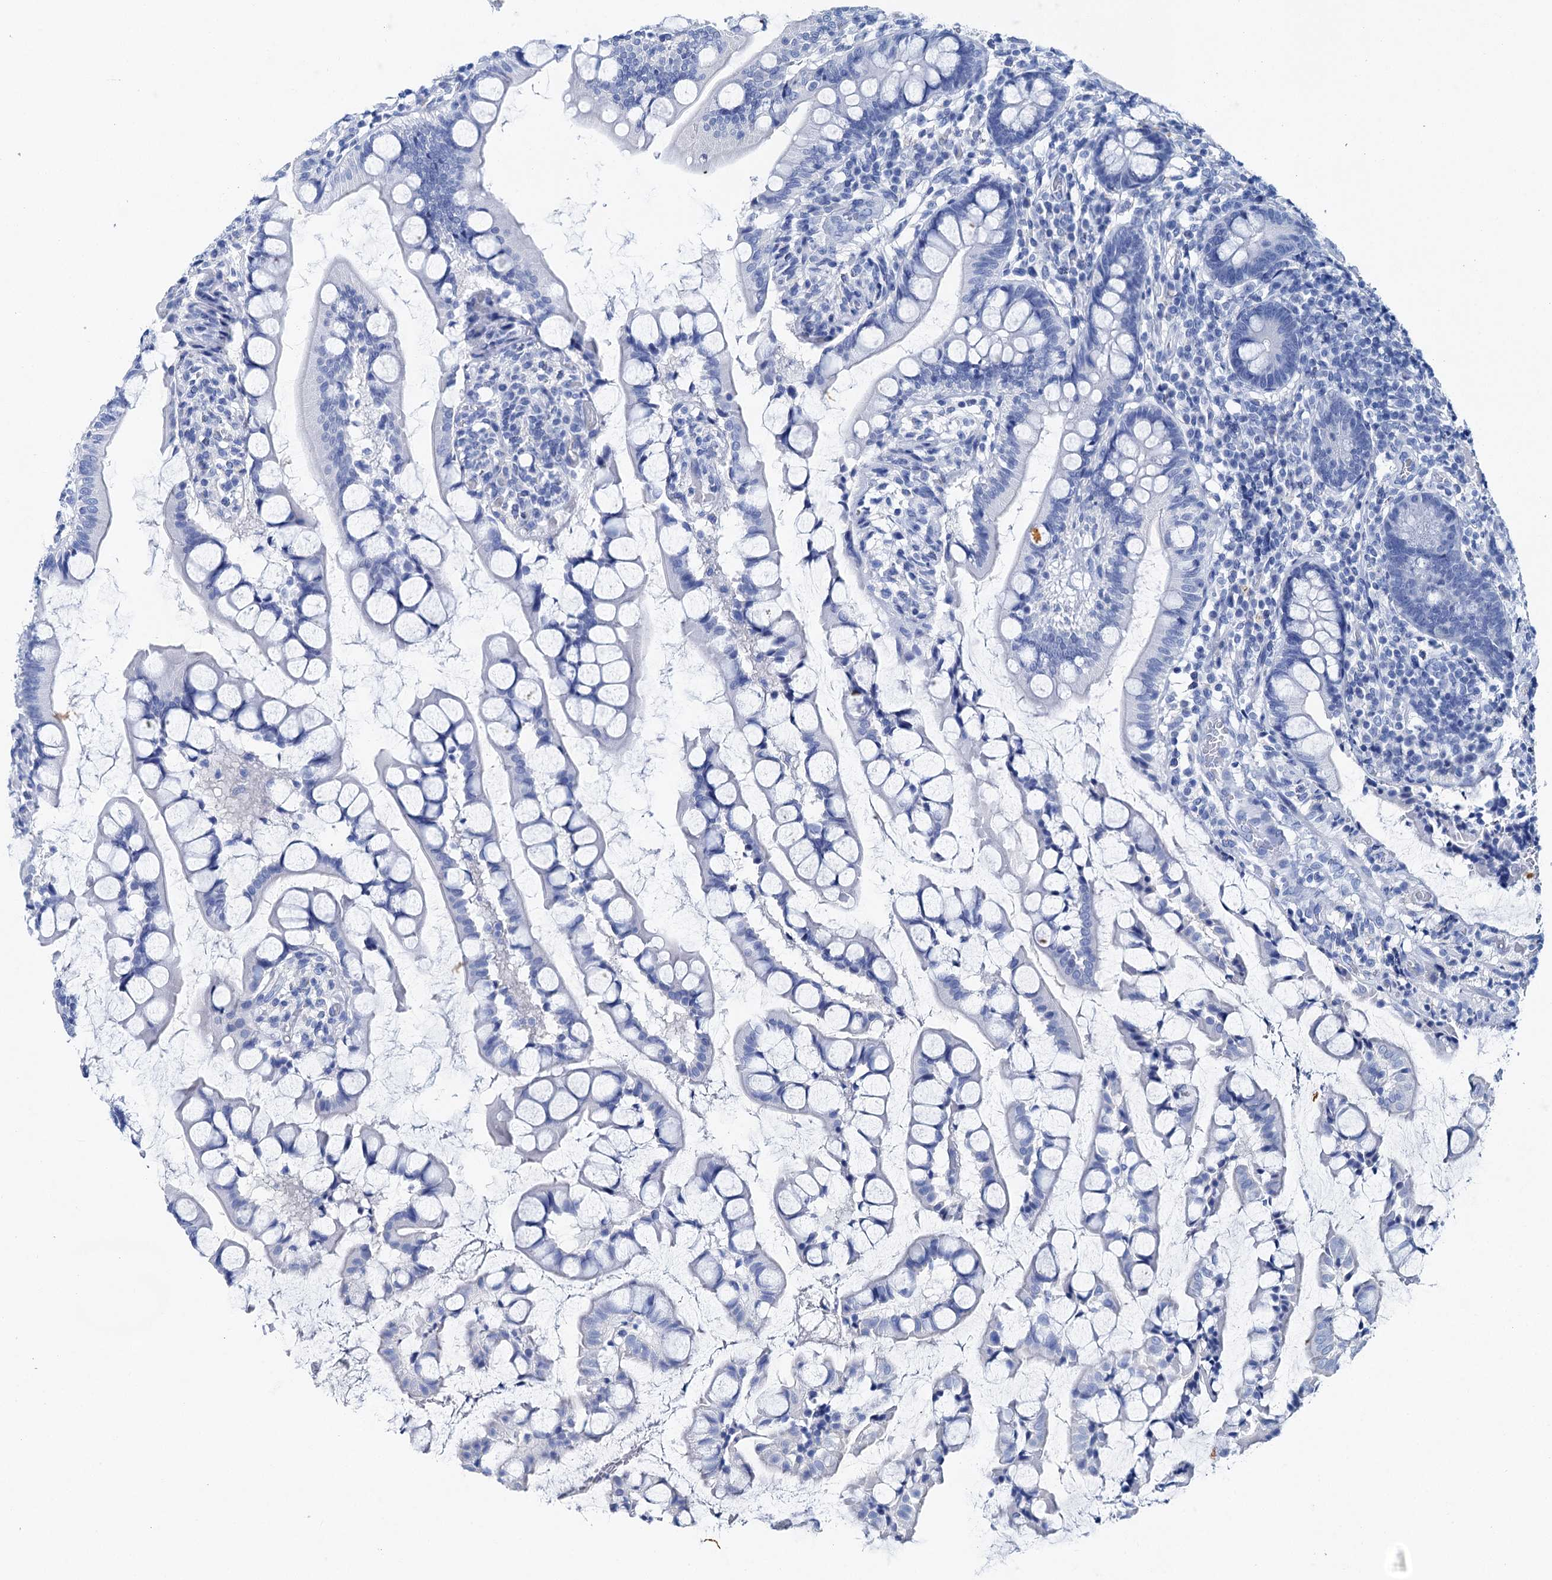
{"staining": {"intensity": "negative", "quantity": "none", "location": "none"}, "tissue": "small intestine", "cell_type": "Glandular cells", "image_type": "normal", "snomed": [{"axis": "morphology", "description": "Normal tissue, NOS"}, {"axis": "topography", "description": "Small intestine"}], "caption": "This histopathology image is of unremarkable small intestine stained with immunohistochemistry (IHC) to label a protein in brown with the nuclei are counter-stained blue. There is no expression in glandular cells.", "gene": "BRINP1", "patient": {"sex": "male", "age": 52}}